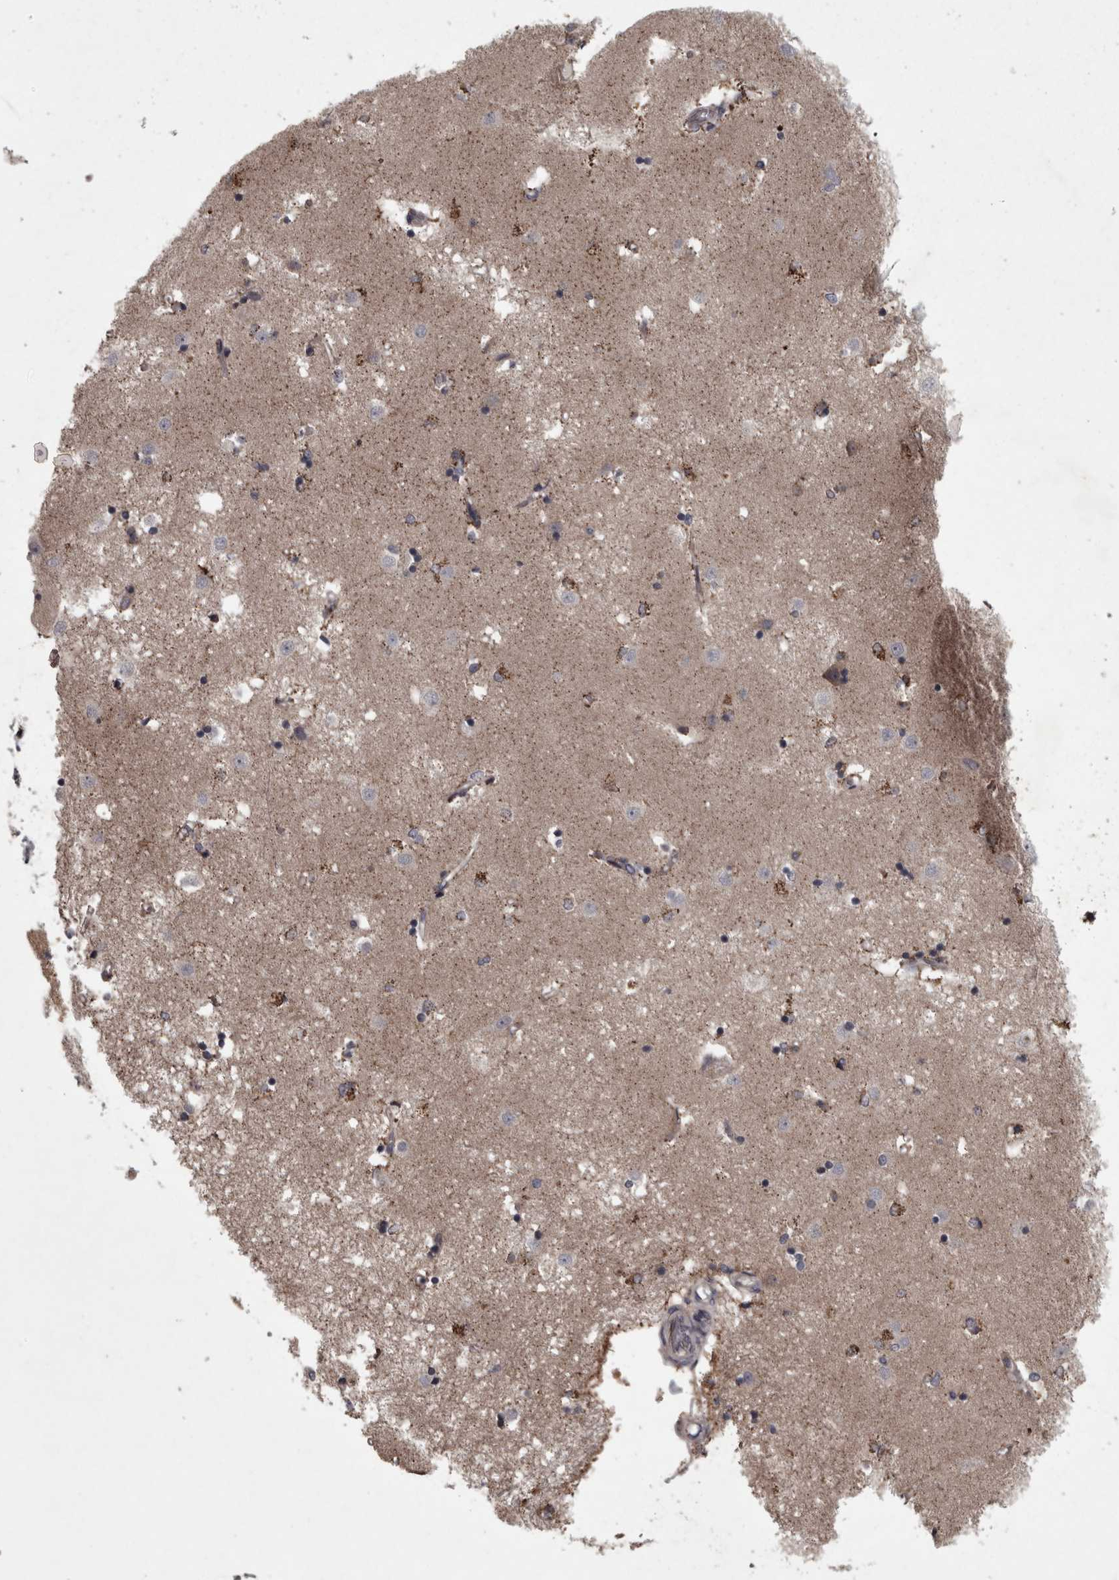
{"staining": {"intensity": "moderate", "quantity": "<25%", "location": "cytoplasmic/membranous"}, "tissue": "caudate", "cell_type": "Glial cells", "image_type": "normal", "snomed": [{"axis": "morphology", "description": "Normal tissue, NOS"}, {"axis": "topography", "description": "Lateral ventricle wall"}], "caption": "This photomicrograph demonstrates immunohistochemistry (IHC) staining of normal human caudate, with low moderate cytoplasmic/membranous positivity in approximately <25% of glial cells.", "gene": "PCDH17", "patient": {"sex": "male", "age": 45}}